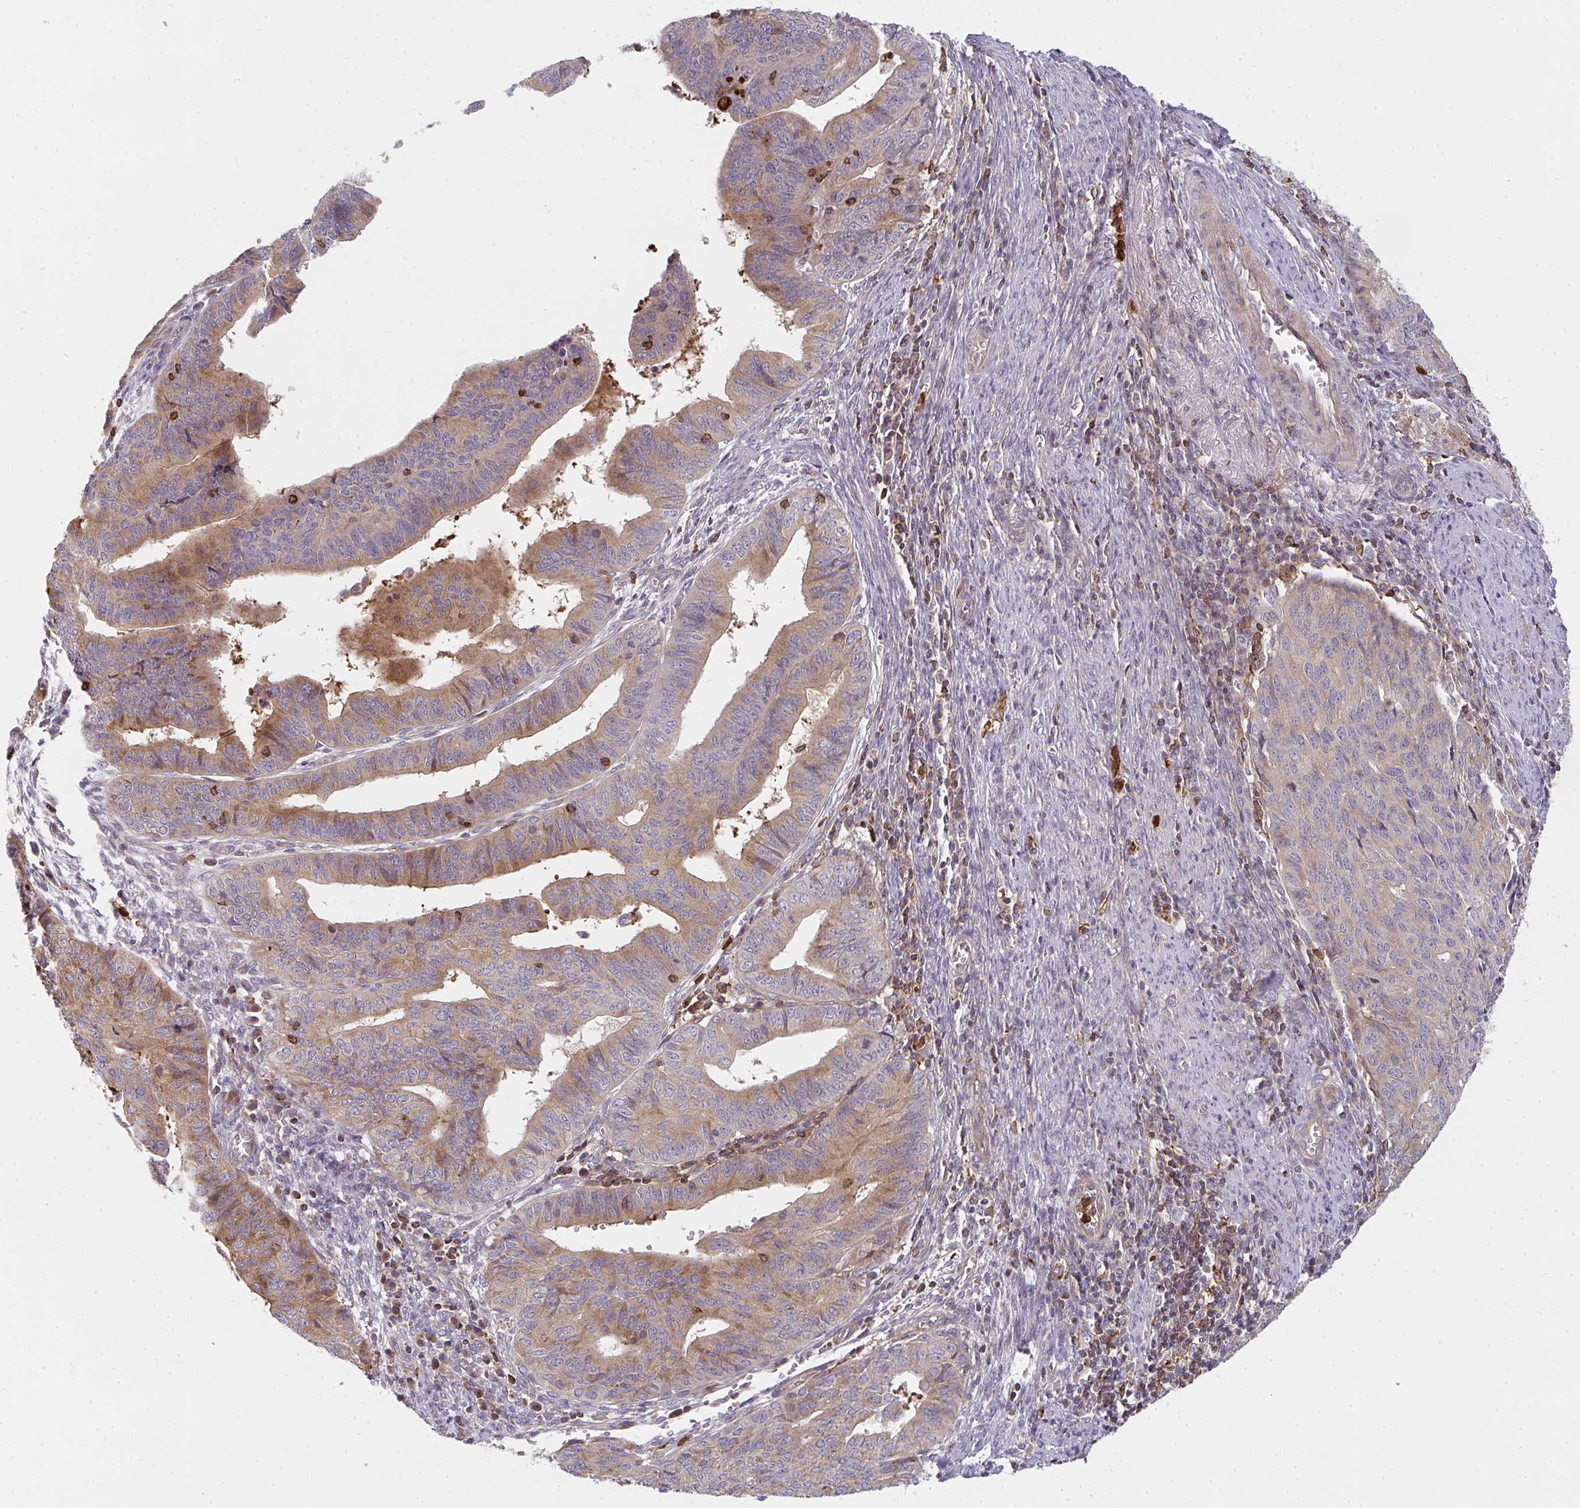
{"staining": {"intensity": "moderate", "quantity": "25%-75%", "location": "cytoplasmic/membranous"}, "tissue": "endometrial cancer", "cell_type": "Tumor cells", "image_type": "cancer", "snomed": [{"axis": "morphology", "description": "Adenocarcinoma, NOS"}, {"axis": "topography", "description": "Endometrium"}], "caption": "DAB immunohistochemical staining of human endometrial cancer (adenocarcinoma) shows moderate cytoplasmic/membranous protein staining in about 25%-75% of tumor cells.", "gene": "CSF3R", "patient": {"sex": "female", "age": 65}}